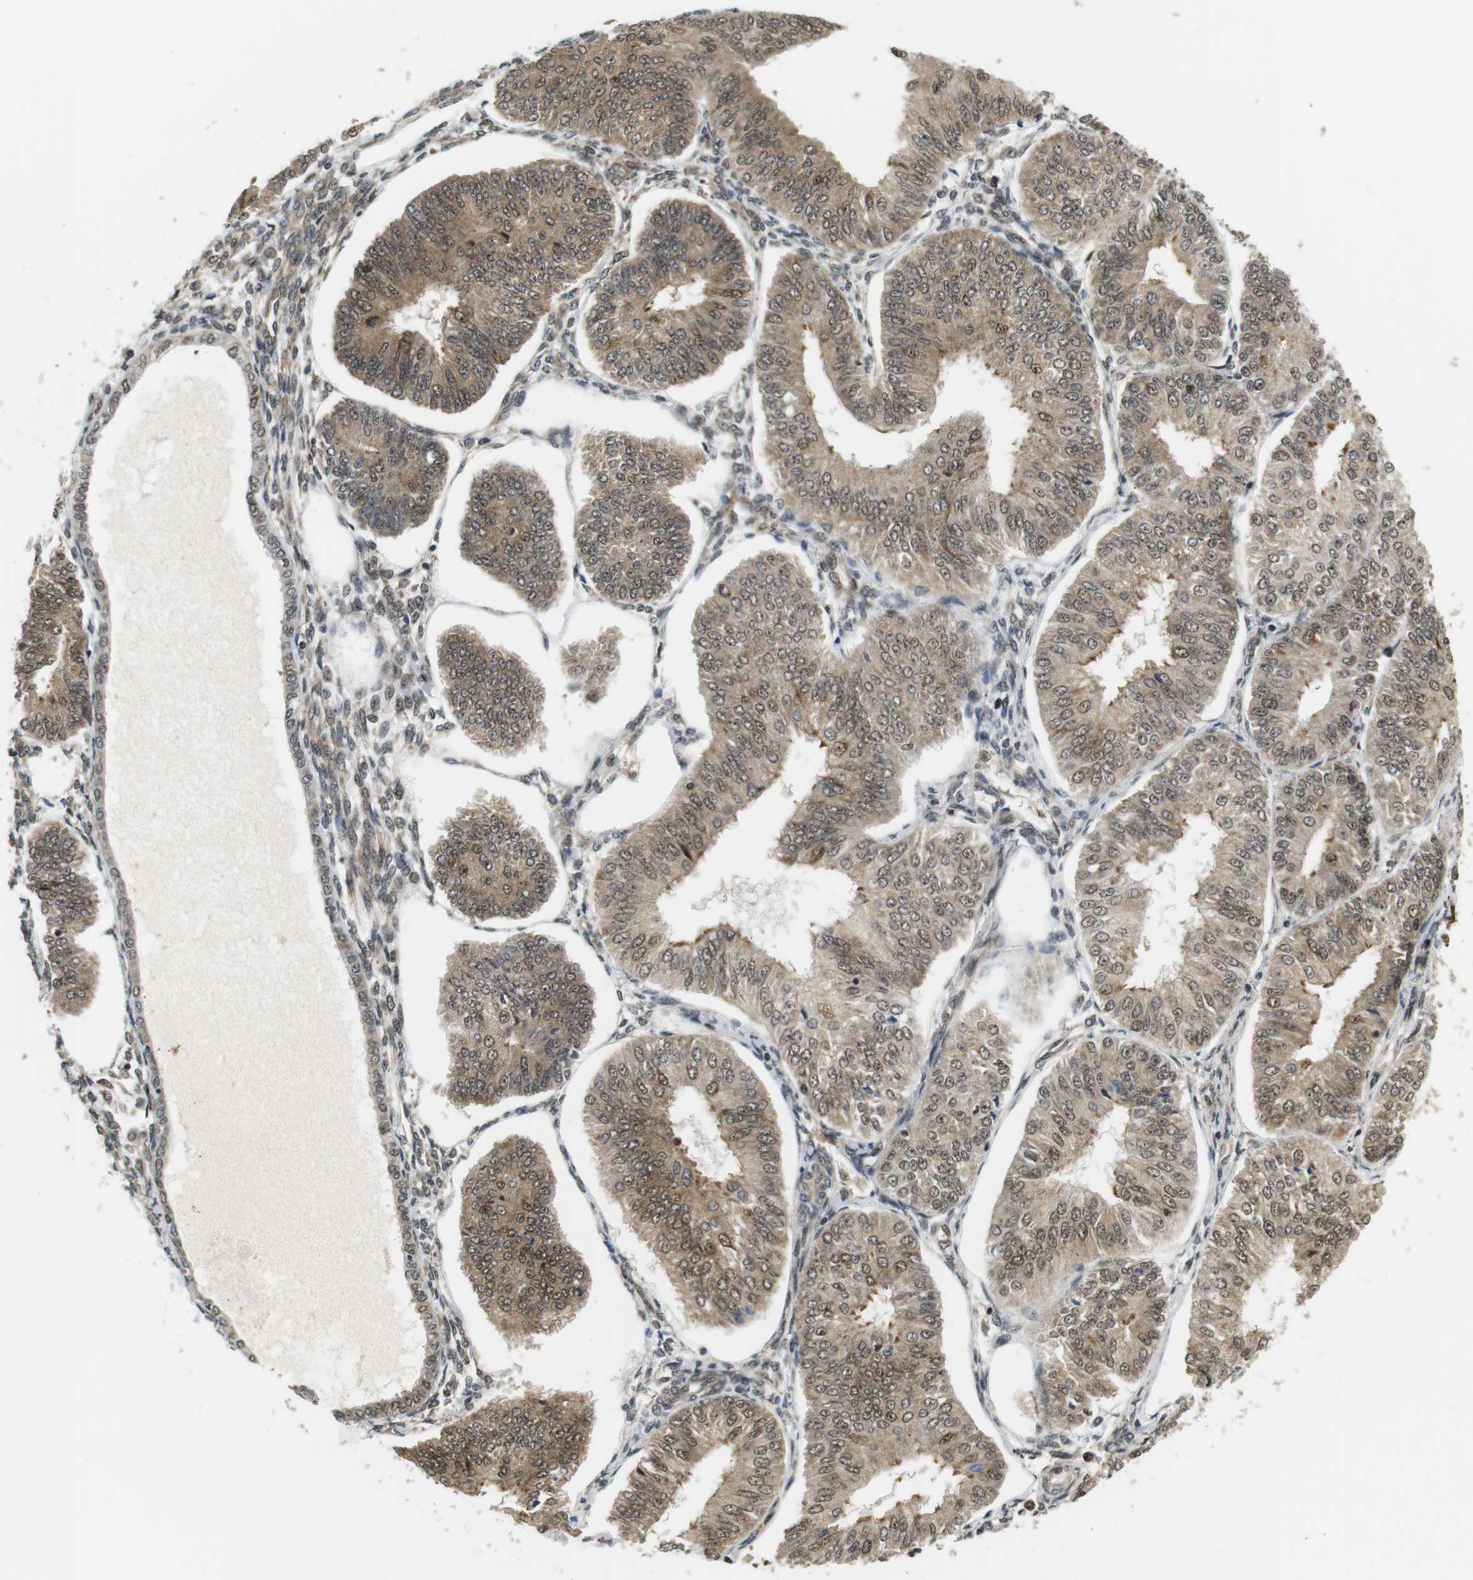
{"staining": {"intensity": "weak", "quantity": ">75%", "location": "cytoplasmic/membranous,nuclear"}, "tissue": "endometrial cancer", "cell_type": "Tumor cells", "image_type": "cancer", "snomed": [{"axis": "morphology", "description": "Adenocarcinoma, NOS"}, {"axis": "topography", "description": "Endometrium"}], "caption": "Adenocarcinoma (endometrial) tissue shows weak cytoplasmic/membranous and nuclear positivity in about >75% of tumor cells (DAB IHC, brown staining for protein, blue staining for nuclei).", "gene": "CSNK2B", "patient": {"sex": "female", "age": 58}}